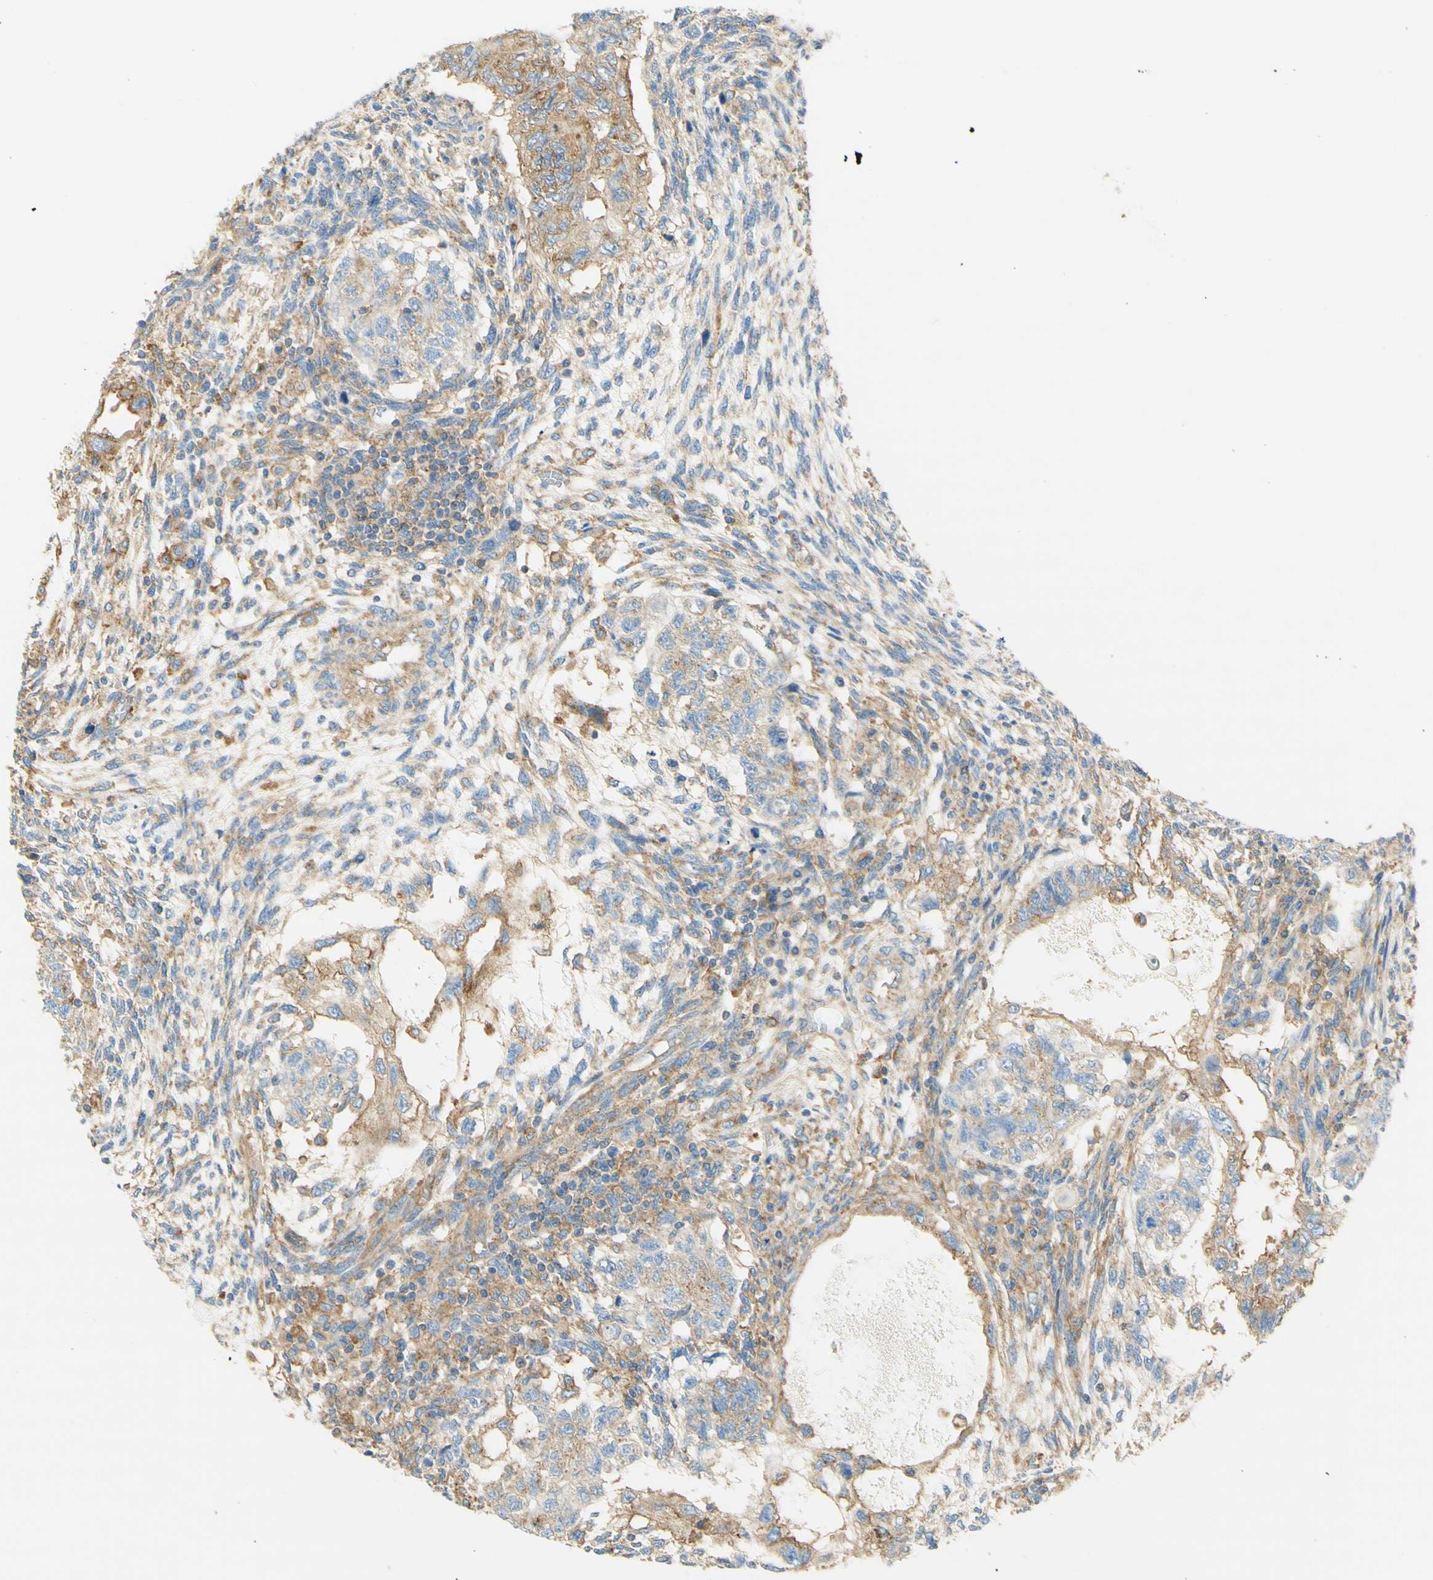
{"staining": {"intensity": "weak", "quantity": ">75%", "location": "cytoplasmic/membranous"}, "tissue": "testis cancer", "cell_type": "Tumor cells", "image_type": "cancer", "snomed": [{"axis": "morphology", "description": "Normal tissue, NOS"}, {"axis": "morphology", "description": "Carcinoma, Embryonal, NOS"}, {"axis": "topography", "description": "Testis"}], "caption": "Embryonal carcinoma (testis) stained with immunohistochemistry (IHC) shows weak cytoplasmic/membranous positivity in about >75% of tumor cells.", "gene": "CLTC", "patient": {"sex": "male", "age": 36}}